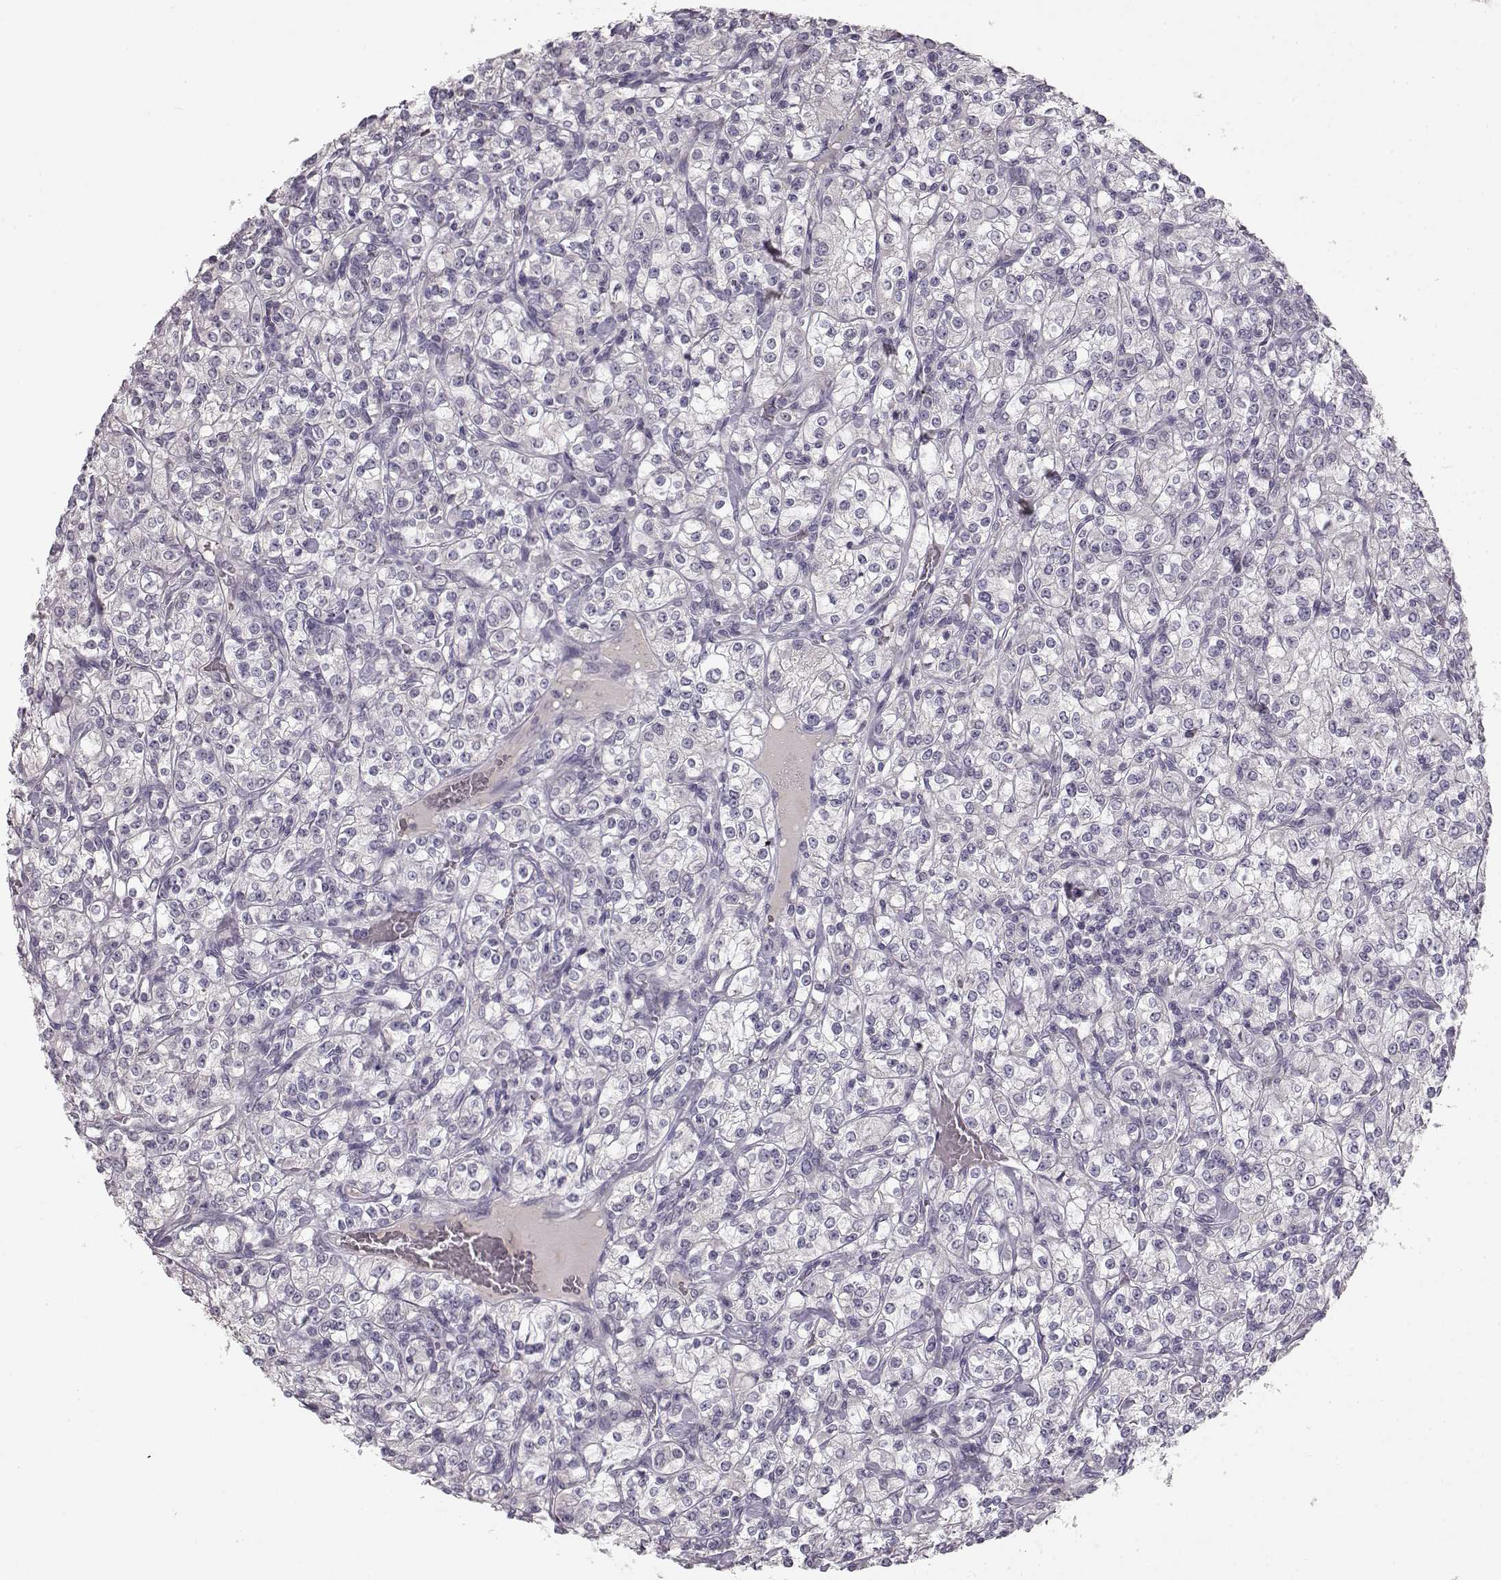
{"staining": {"intensity": "negative", "quantity": "none", "location": "none"}, "tissue": "renal cancer", "cell_type": "Tumor cells", "image_type": "cancer", "snomed": [{"axis": "morphology", "description": "Adenocarcinoma, NOS"}, {"axis": "topography", "description": "Kidney"}], "caption": "High magnification brightfield microscopy of renal cancer stained with DAB (brown) and counterstained with hematoxylin (blue): tumor cells show no significant expression. (Immunohistochemistry, brightfield microscopy, high magnification).", "gene": "BFSP2", "patient": {"sex": "male", "age": 77}}